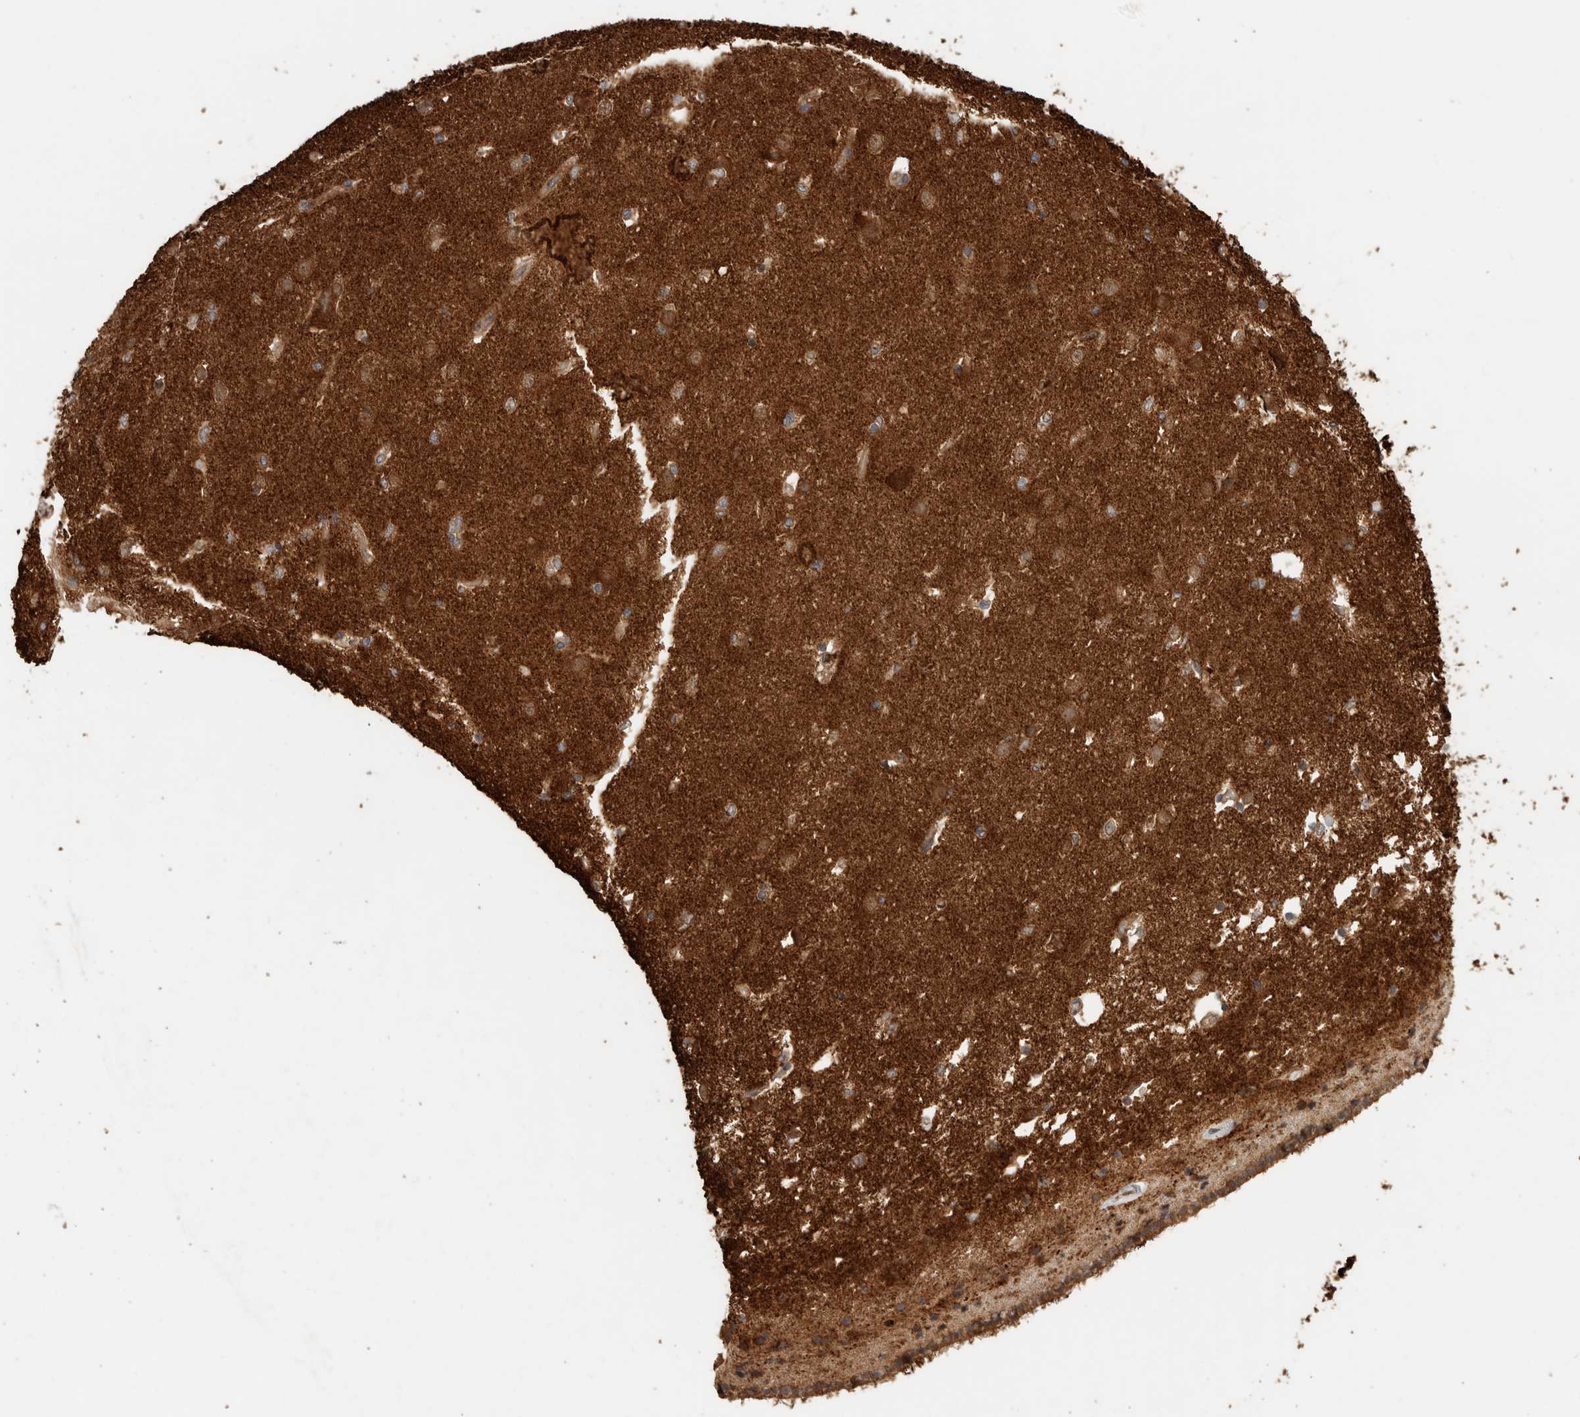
{"staining": {"intensity": "moderate", "quantity": ">75%", "location": "cytoplasmic/membranous"}, "tissue": "caudate", "cell_type": "Glial cells", "image_type": "normal", "snomed": [{"axis": "morphology", "description": "Normal tissue, NOS"}, {"axis": "topography", "description": "Lateral ventricle wall"}], "caption": "Caudate stained for a protein demonstrates moderate cytoplasmic/membranous positivity in glial cells.", "gene": "VPS53", "patient": {"sex": "female", "age": 19}}